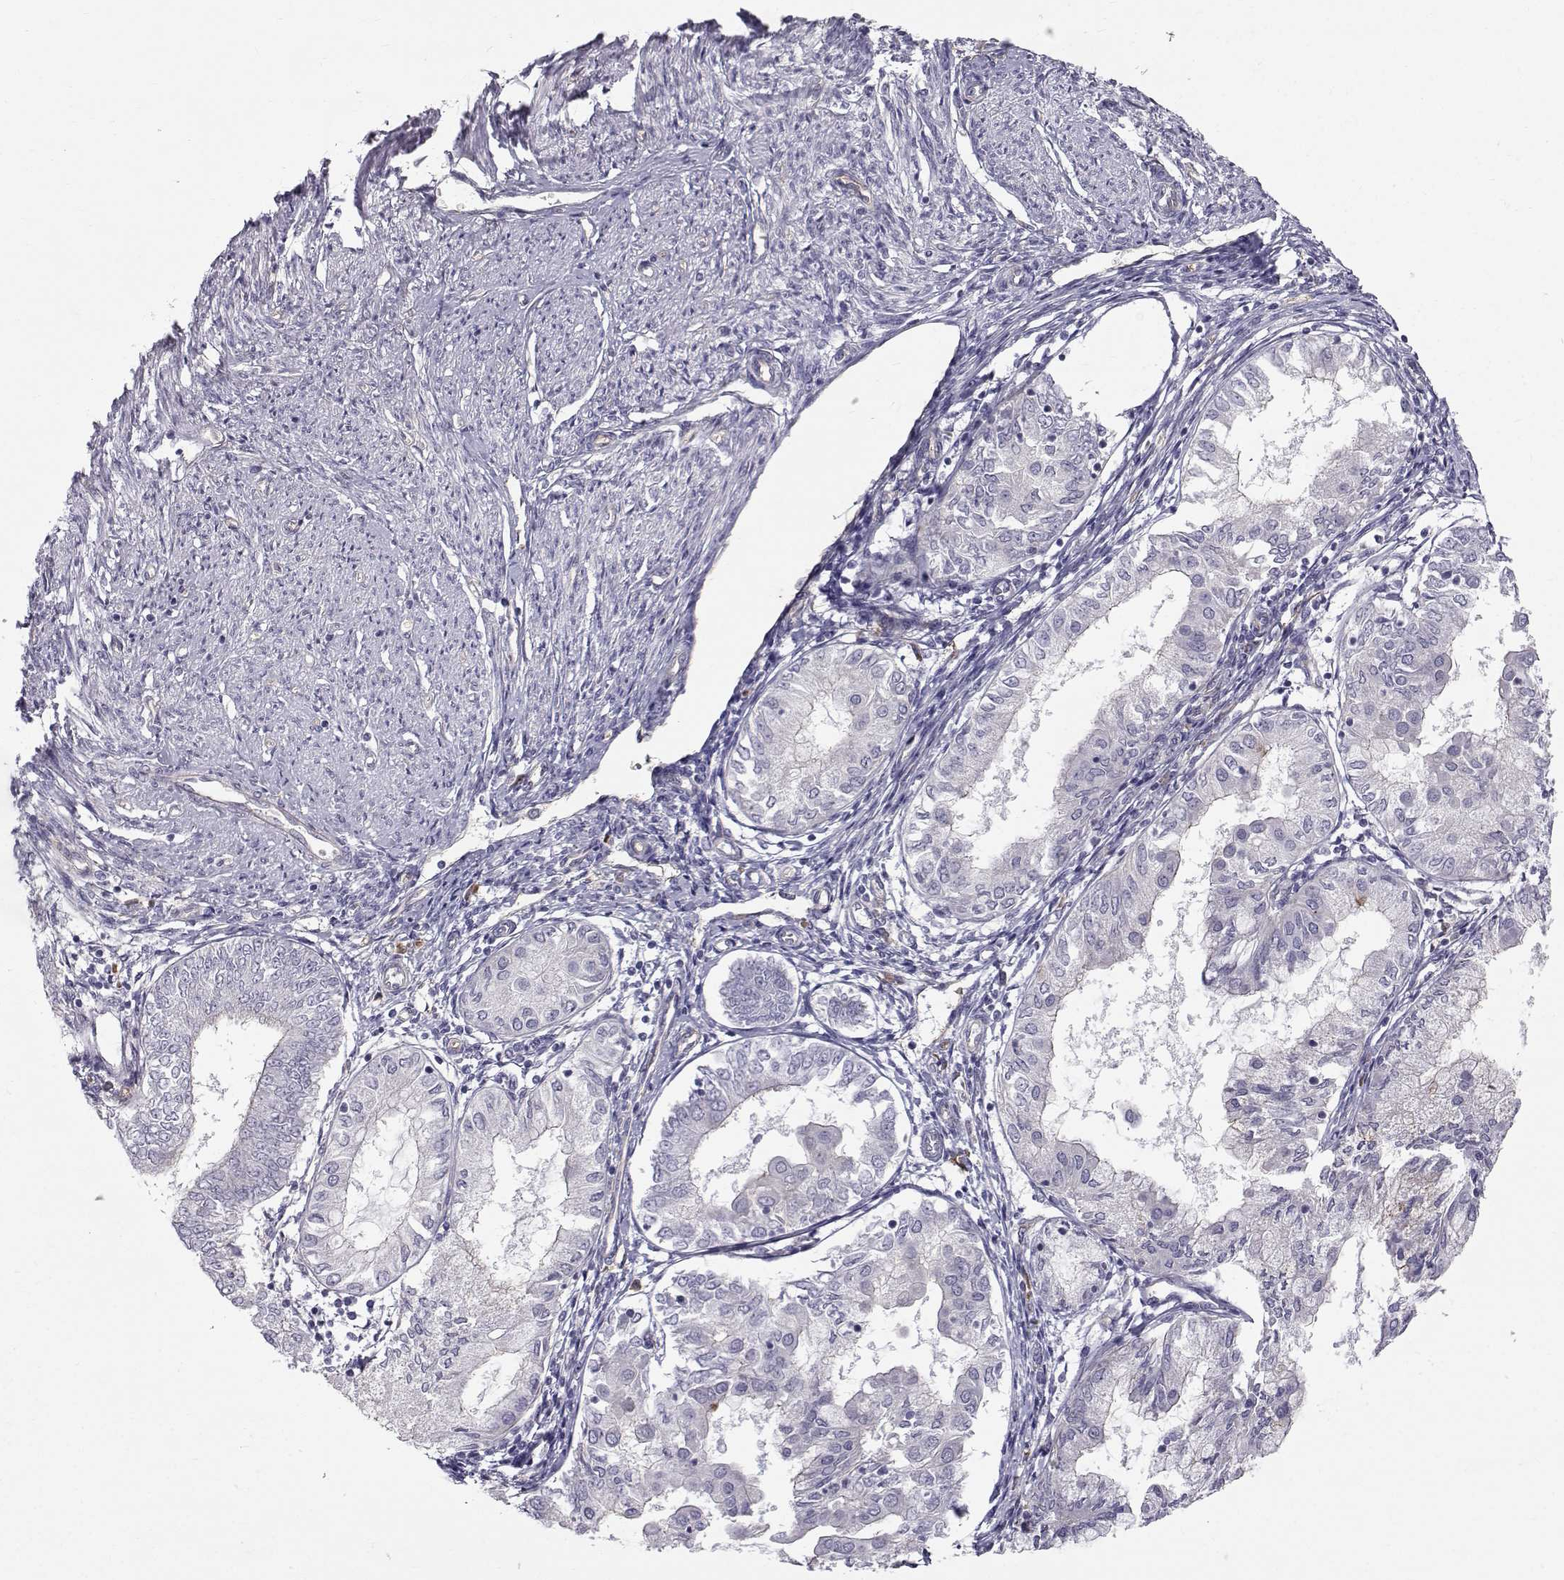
{"staining": {"intensity": "weak", "quantity": "<25%", "location": "cytoplasmic/membranous"}, "tissue": "endometrial cancer", "cell_type": "Tumor cells", "image_type": "cancer", "snomed": [{"axis": "morphology", "description": "Adenocarcinoma, NOS"}, {"axis": "topography", "description": "Endometrium"}], "caption": "IHC of endometrial cancer (adenocarcinoma) exhibits no staining in tumor cells.", "gene": "QPCT", "patient": {"sex": "female", "age": 68}}